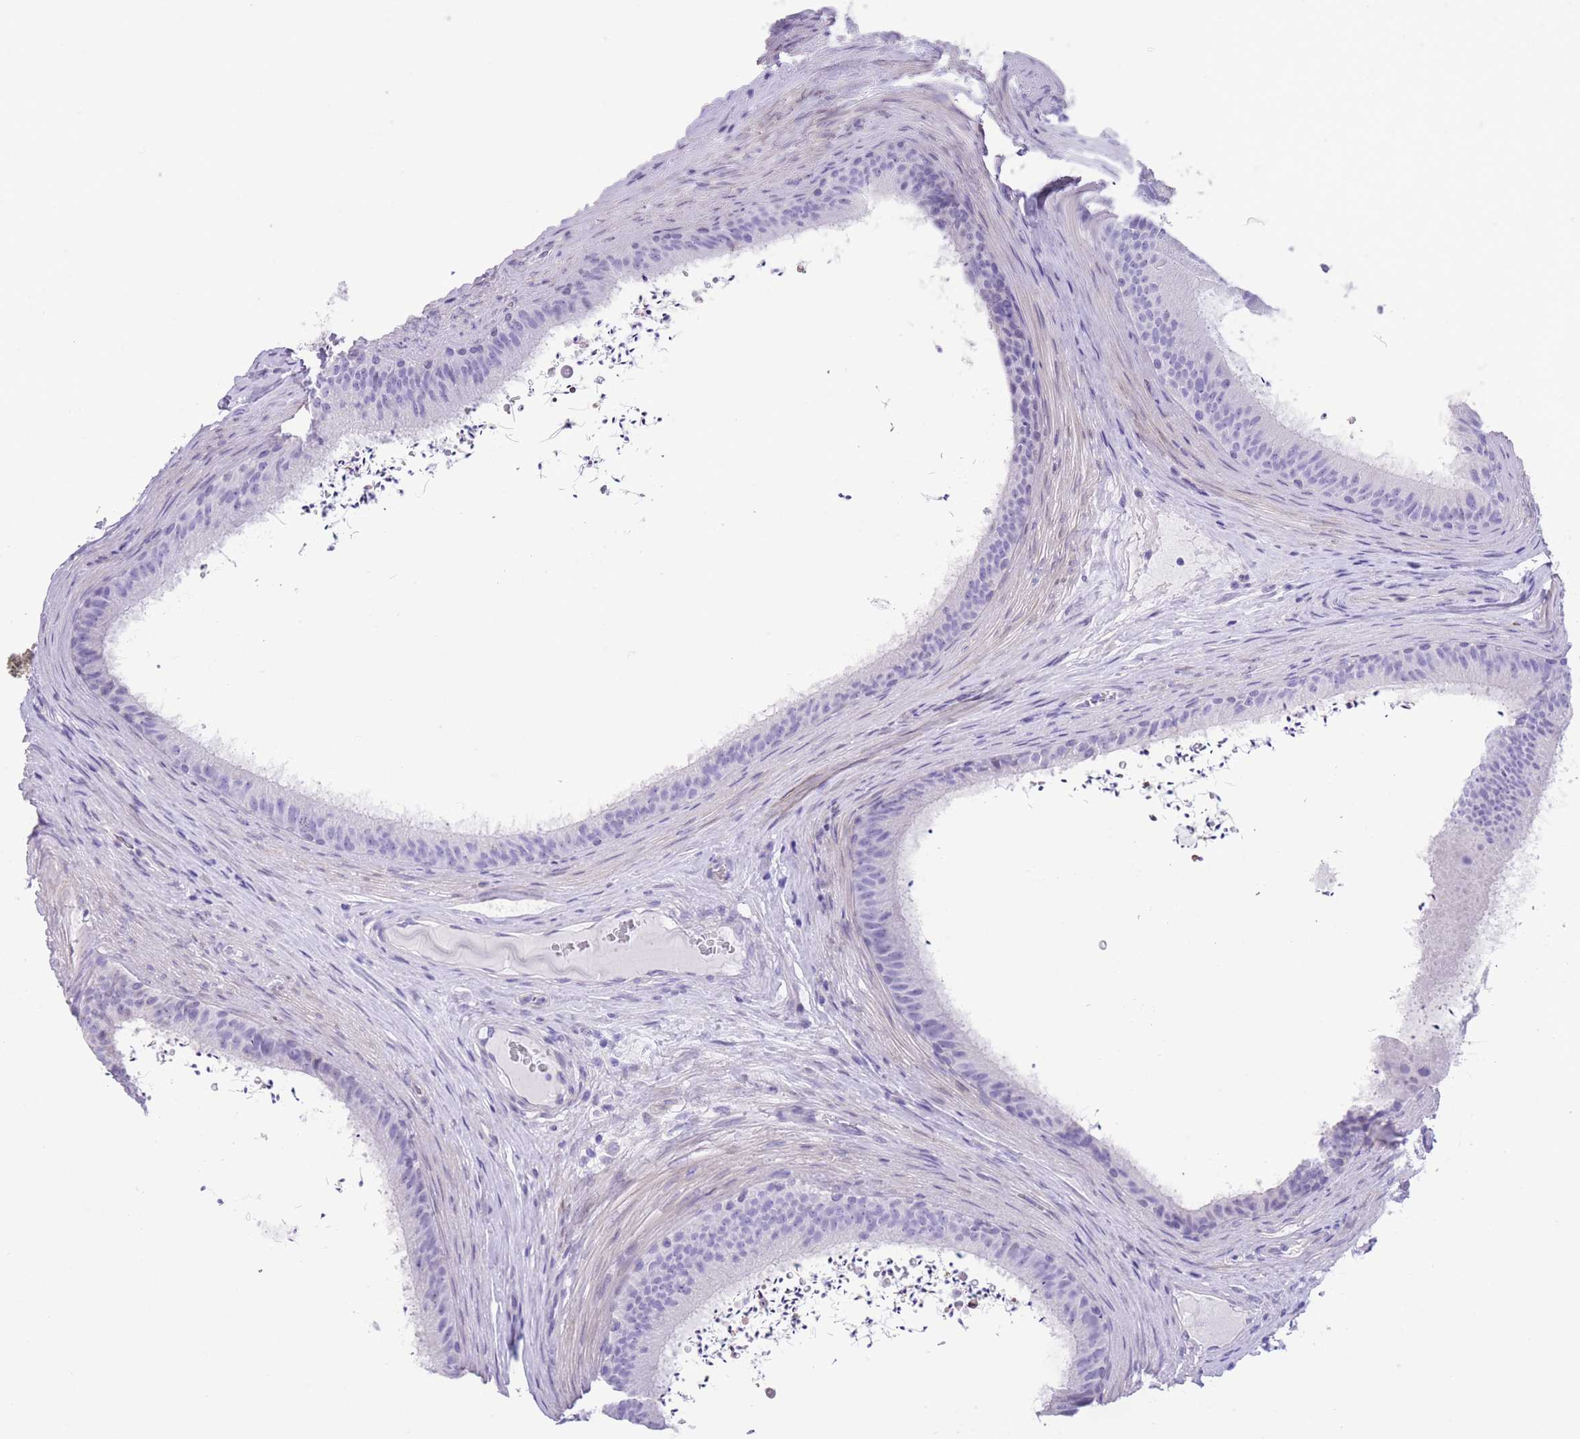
{"staining": {"intensity": "negative", "quantity": "none", "location": "none"}, "tissue": "epididymis", "cell_type": "Glandular cells", "image_type": "normal", "snomed": [{"axis": "morphology", "description": "Normal tissue, NOS"}, {"axis": "topography", "description": "Testis"}, {"axis": "topography", "description": "Epididymis"}], "caption": "Immunohistochemical staining of normal human epididymis shows no significant expression in glandular cells. (DAB (3,3'-diaminobenzidine) immunohistochemistry (IHC), high magnification).", "gene": "RAI2", "patient": {"sex": "male", "age": 41}}